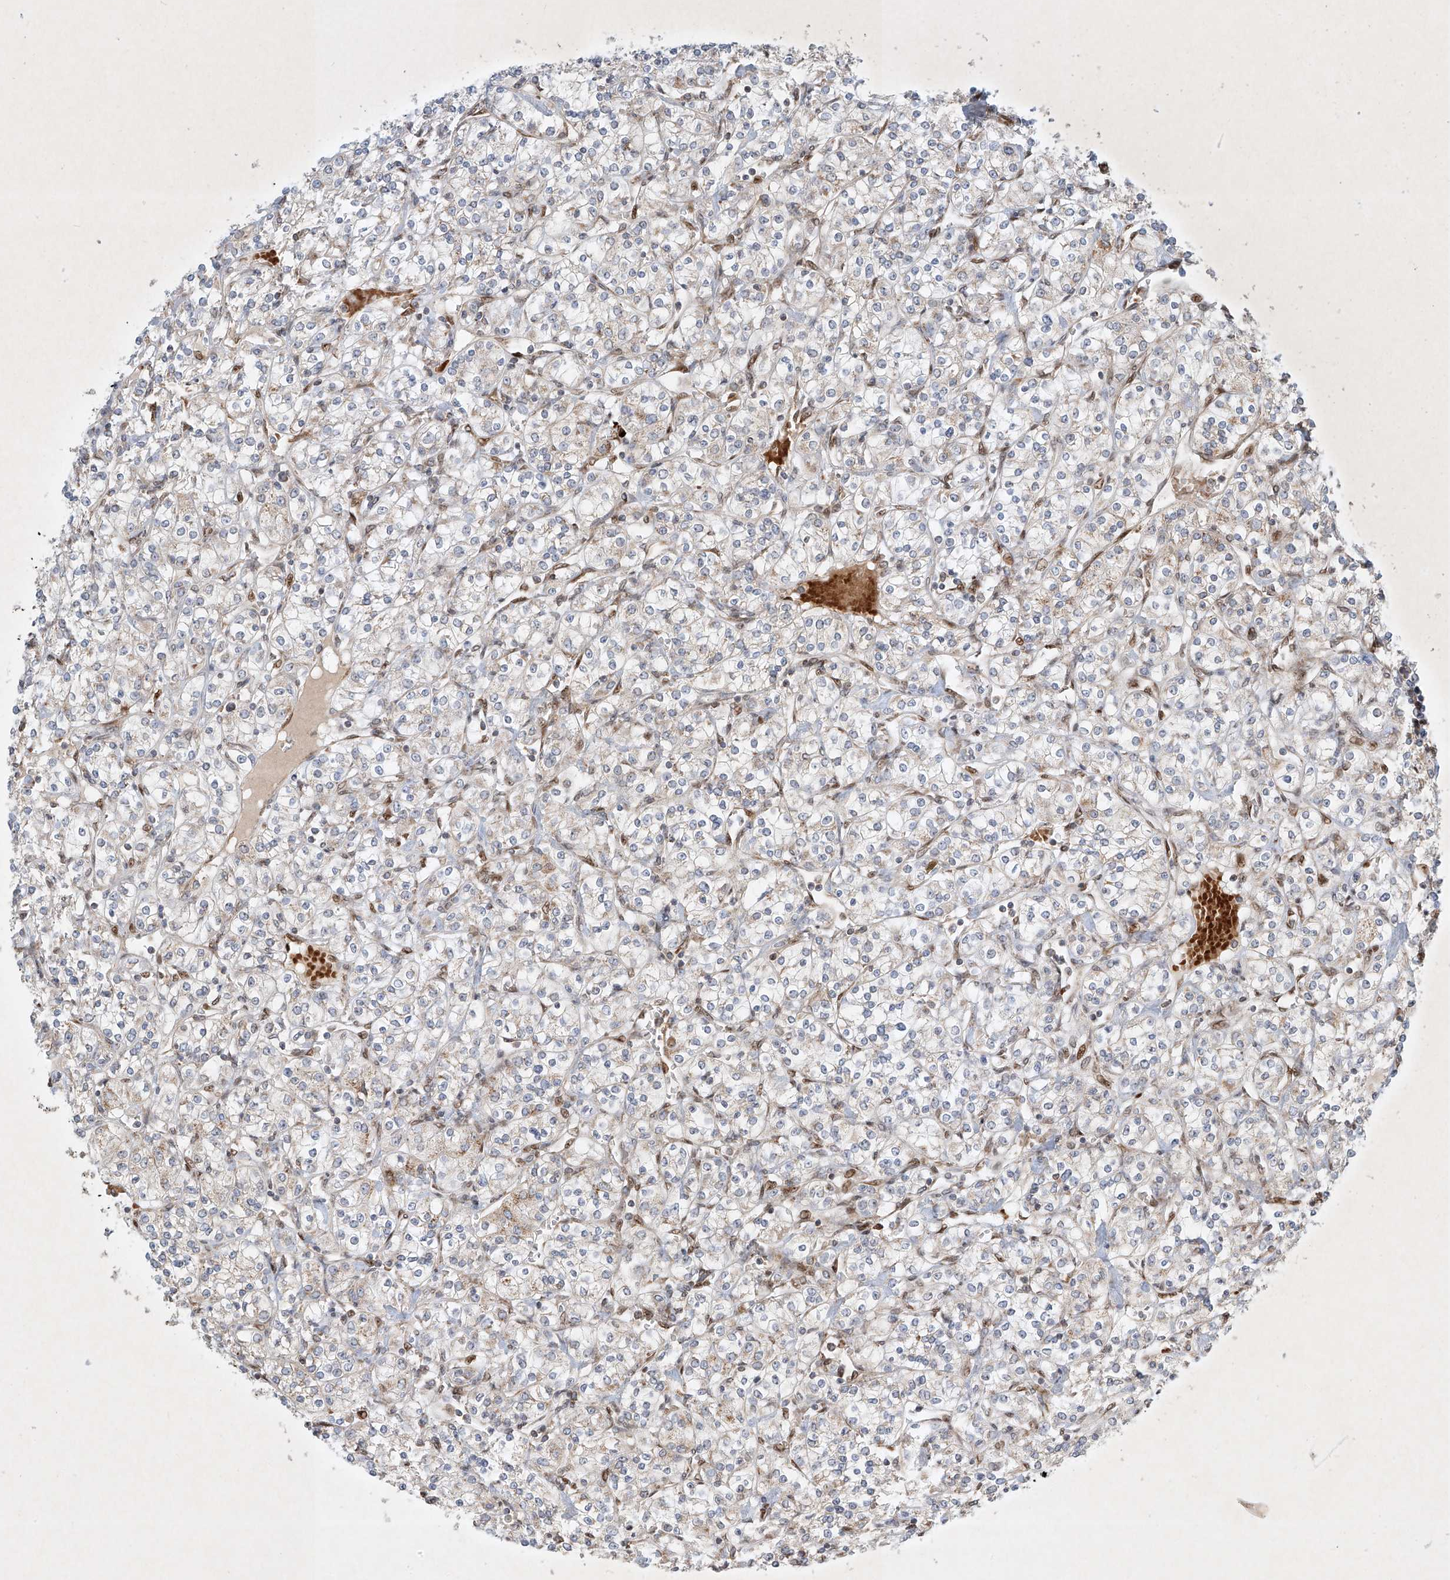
{"staining": {"intensity": "negative", "quantity": "none", "location": "none"}, "tissue": "renal cancer", "cell_type": "Tumor cells", "image_type": "cancer", "snomed": [{"axis": "morphology", "description": "Adenocarcinoma, NOS"}, {"axis": "topography", "description": "Kidney"}], "caption": "Tumor cells show no significant expression in renal cancer (adenocarcinoma).", "gene": "EPG5", "patient": {"sex": "male", "age": 77}}